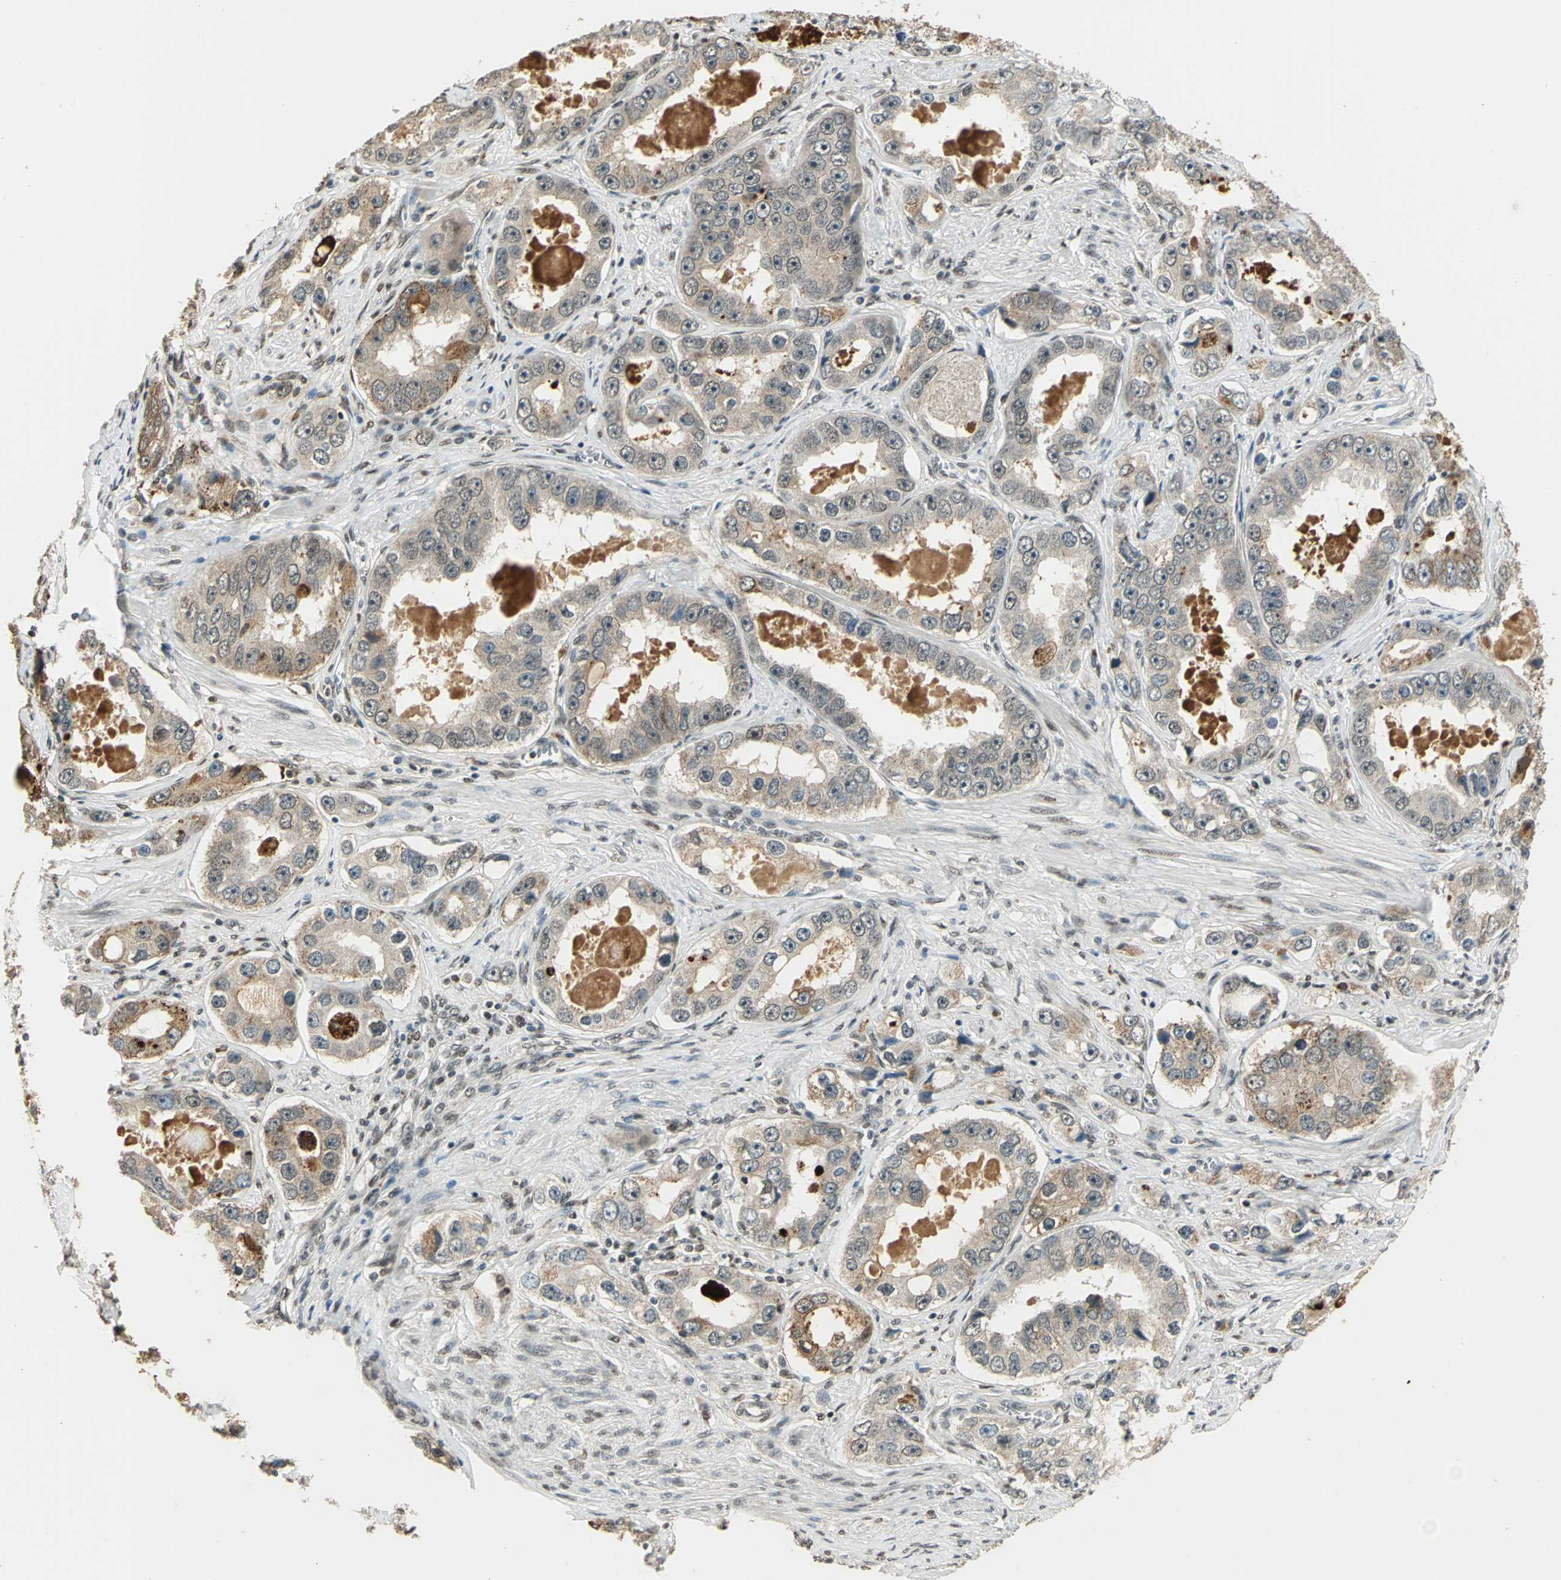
{"staining": {"intensity": "moderate", "quantity": "25%-75%", "location": "cytoplasmic/membranous"}, "tissue": "prostate cancer", "cell_type": "Tumor cells", "image_type": "cancer", "snomed": [{"axis": "morphology", "description": "Adenocarcinoma, High grade"}, {"axis": "topography", "description": "Prostate"}], "caption": "Prostate cancer stained with a protein marker exhibits moderate staining in tumor cells.", "gene": "RAD17", "patient": {"sex": "male", "age": 63}}